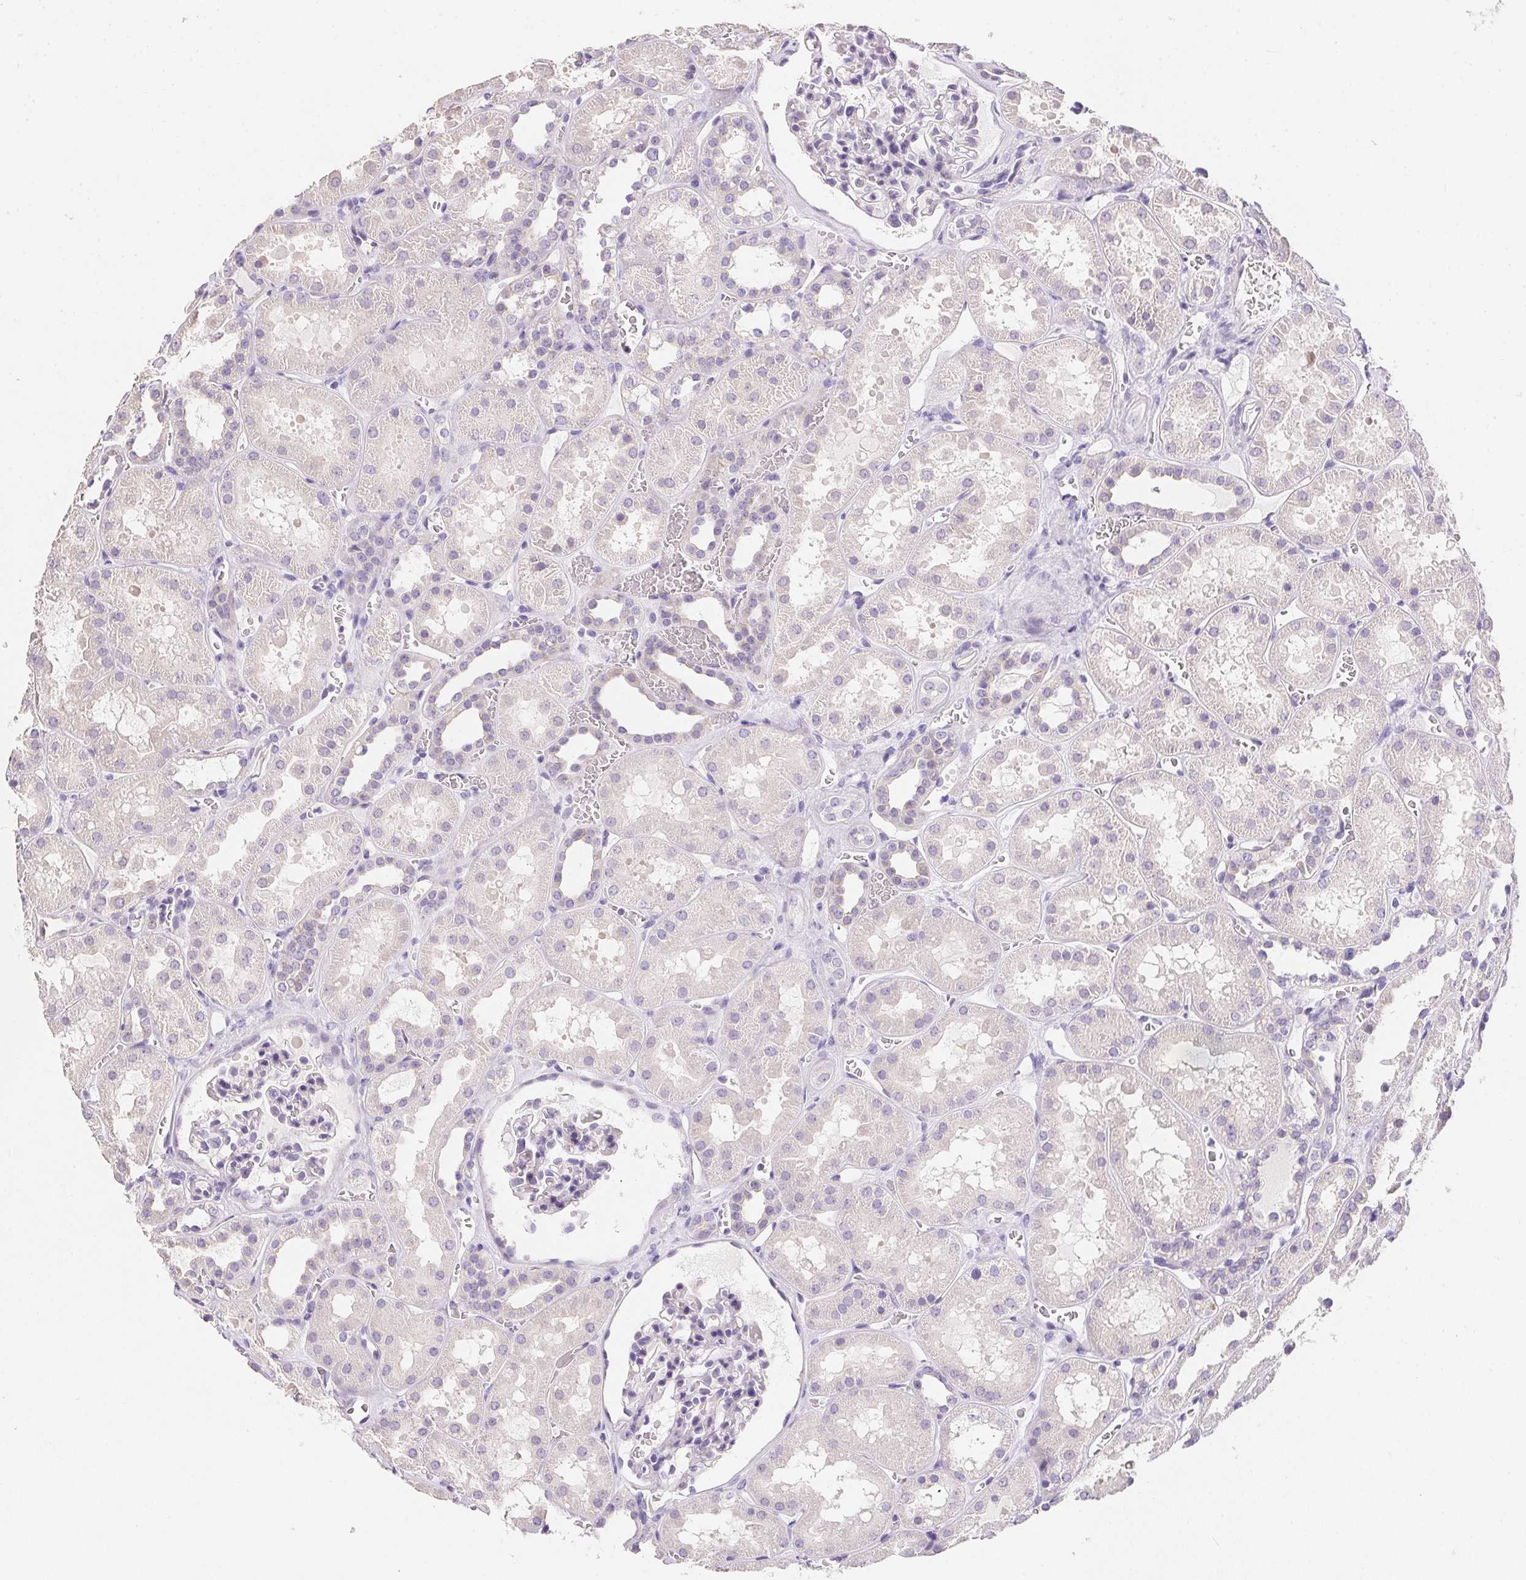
{"staining": {"intensity": "negative", "quantity": "none", "location": "none"}, "tissue": "kidney", "cell_type": "Cells in glomeruli", "image_type": "normal", "snomed": [{"axis": "morphology", "description": "Normal tissue, NOS"}, {"axis": "topography", "description": "Kidney"}], "caption": "A micrograph of human kidney is negative for staining in cells in glomeruli. (DAB immunohistochemistry (IHC), high magnification).", "gene": "AQP5", "patient": {"sex": "female", "age": 41}}